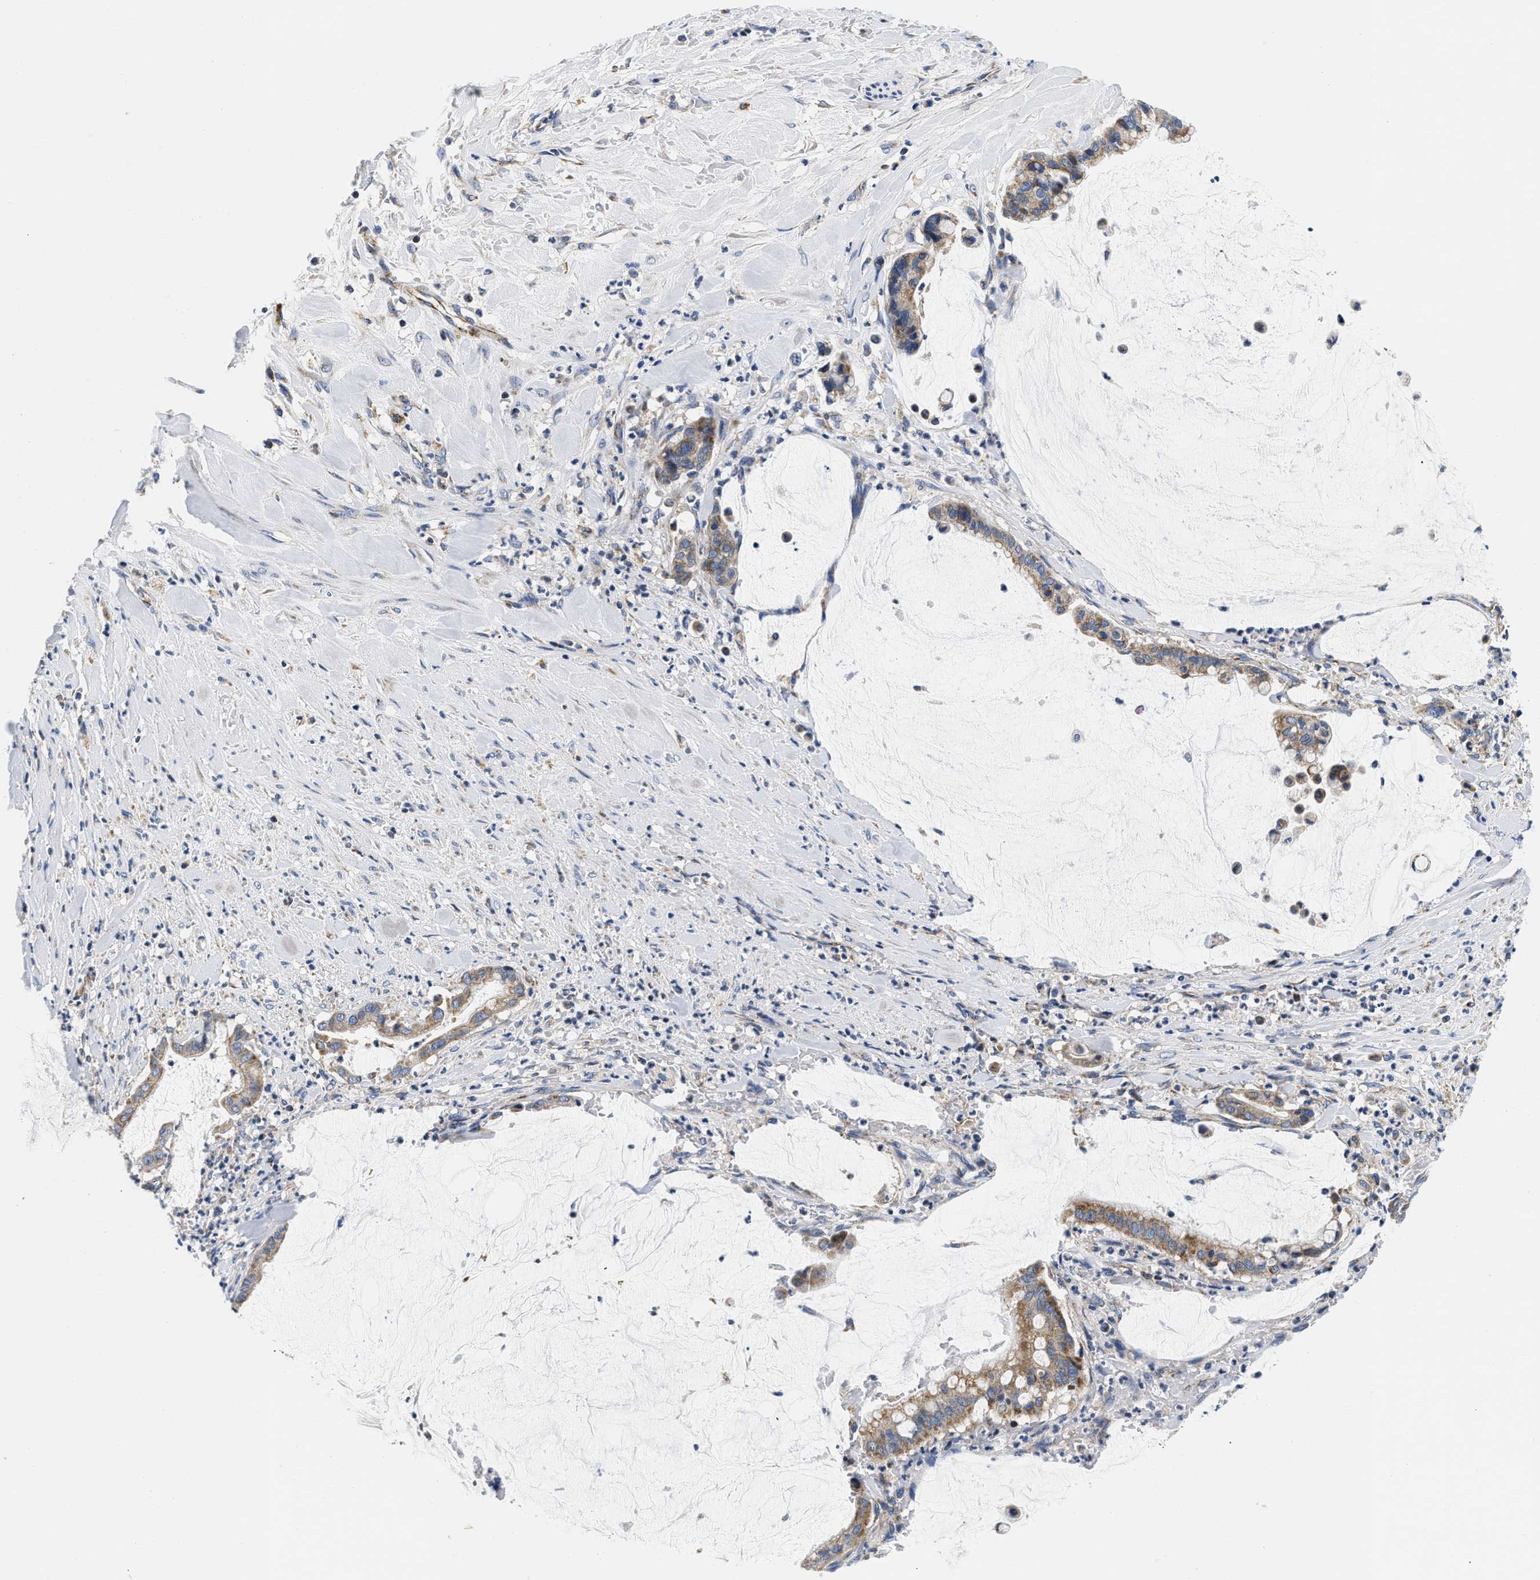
{"staining": {"intensity": "moderate", "quantity": ">75%", "location": "cytoplasmic/membranous"}, "tissue": "pancreatic cancer", "cell_type": "Tumor cells", "image_type": "cancer", "snomed": [{"axis": "morphology", "description": "Adenocarcinoma, NOS"}, {"axis": "topography", "description": "Pancreas"}], "caption": "Immunohistochemical staining of pancreatic adenocarcinoma reveals medium levels of moderate cytoplasmic/membranous expression in about >75% of tumor cells. (Stains: DAB (3,3'-diaminobenzidine) in brown, nuclei in blue, Microscopy: brightfield microscopy at high magnification).", "gene": "PDP1", "patient": {"sex": "male", "age": 41}}